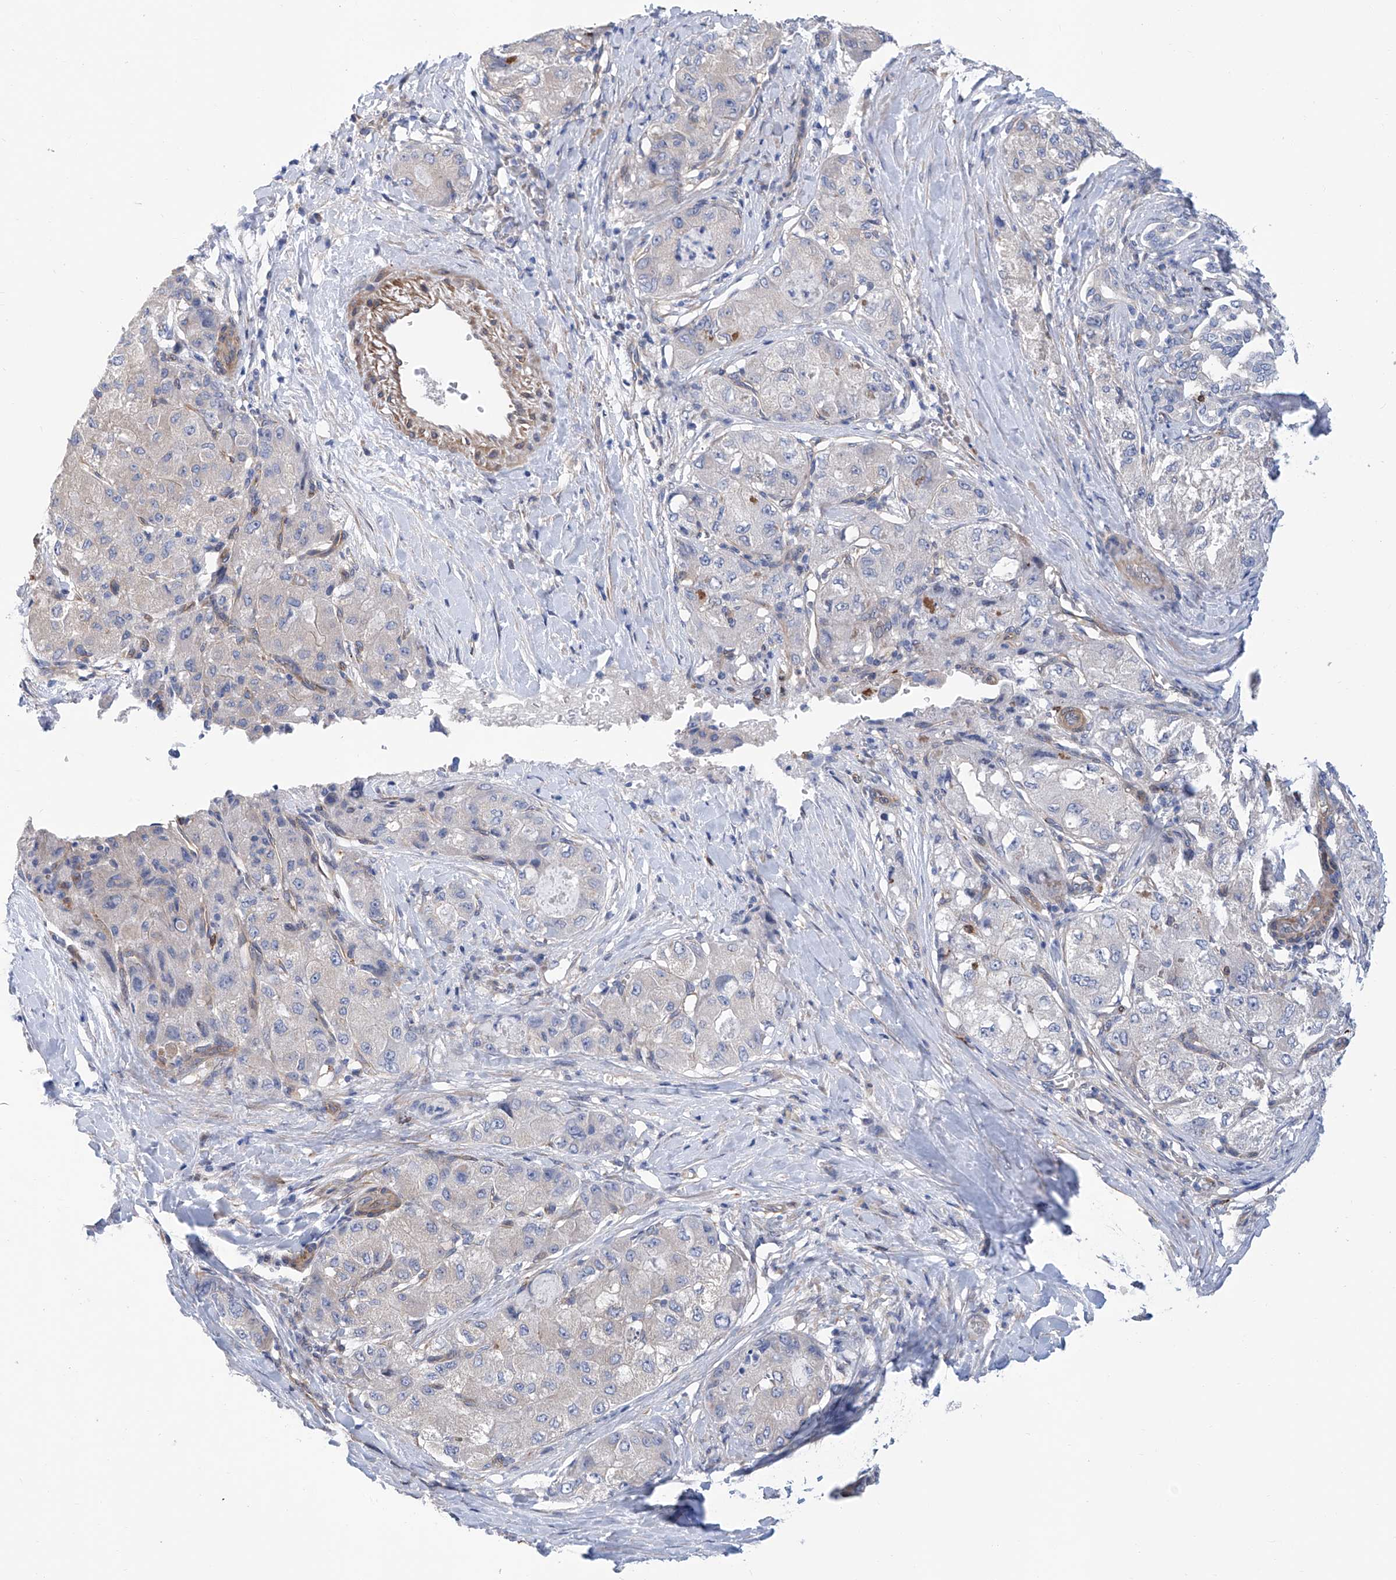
{"staining": {"intensity": "negative", "quantity": "none", "location": "none"}, "tissue": "liver cancer", "cell_type": "Tumor cells", "image_type": "cancer", "snomed": [{"axis": "morphology", "description": "Carcinoma, Hepatocellular, NOS"}, {"axis": "topography", "description": "Liver"}], "caption": "An immunohistochemistry (IHC) photomicrograph of liver hepatocellular carcinoma is shown. There is no staining in tumor cells of liver hepatocellular carcinoma.", "gene": "TNN", "patient": {"sex": "male", "age": 80}}